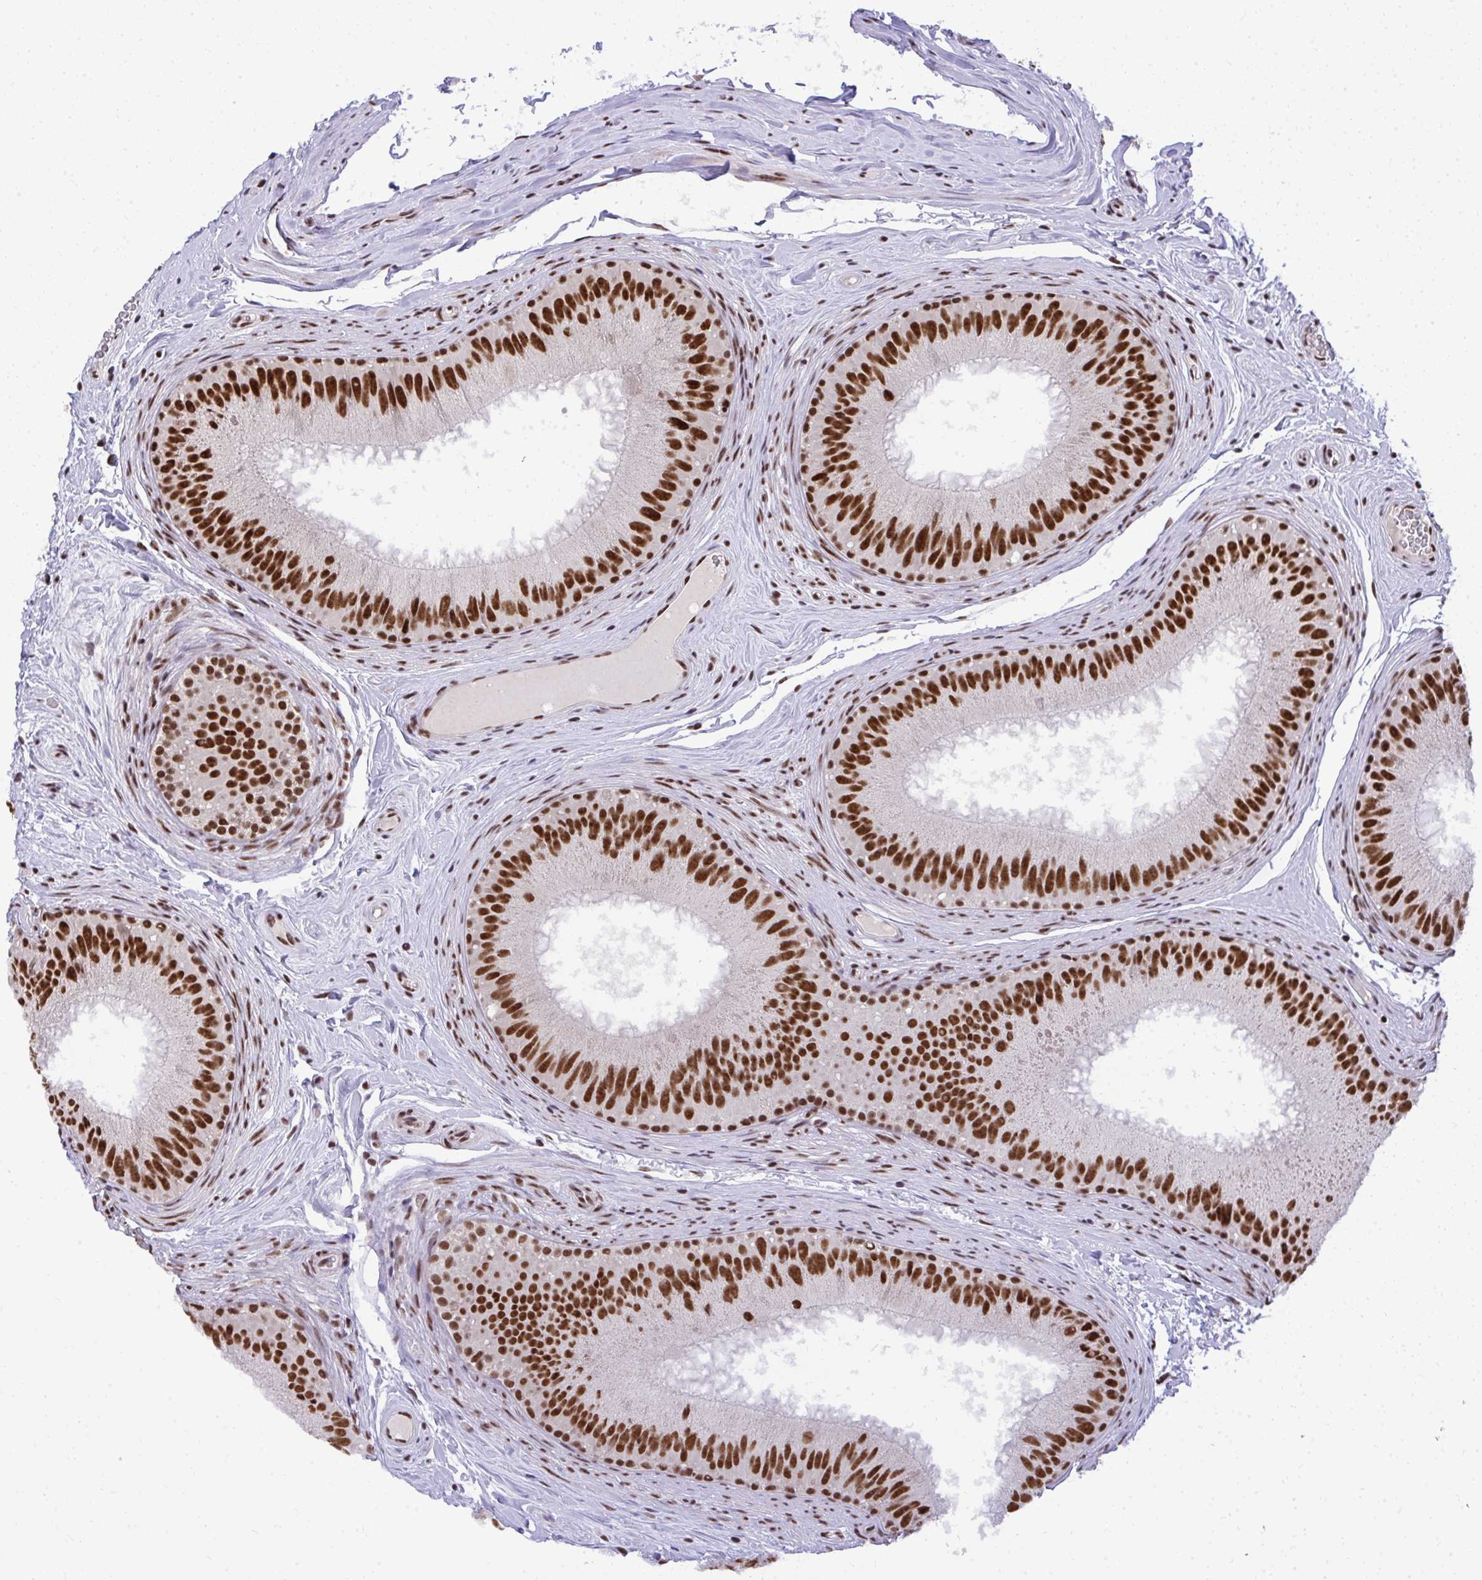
{"staining": {"intensity": "strong", "quantity": ">75%", "location": "nuclear"}, "tissue": "epididymis", "cell_type": "Glandular cells", "image_type": "normal", "snomed": [{"axis": "morphology", "description": "Normal tissue, NOS"}, {"axis": "topography", "description": "Epididymis"}], "caption": "A high-resolution photomicrograph shows IHC staining of benign epididymis, which demonstrates strong nuclear expression in about >75% of glandular cells.", "gene": "PRPF19", "patient": {"sex": "male", "age": 44}}